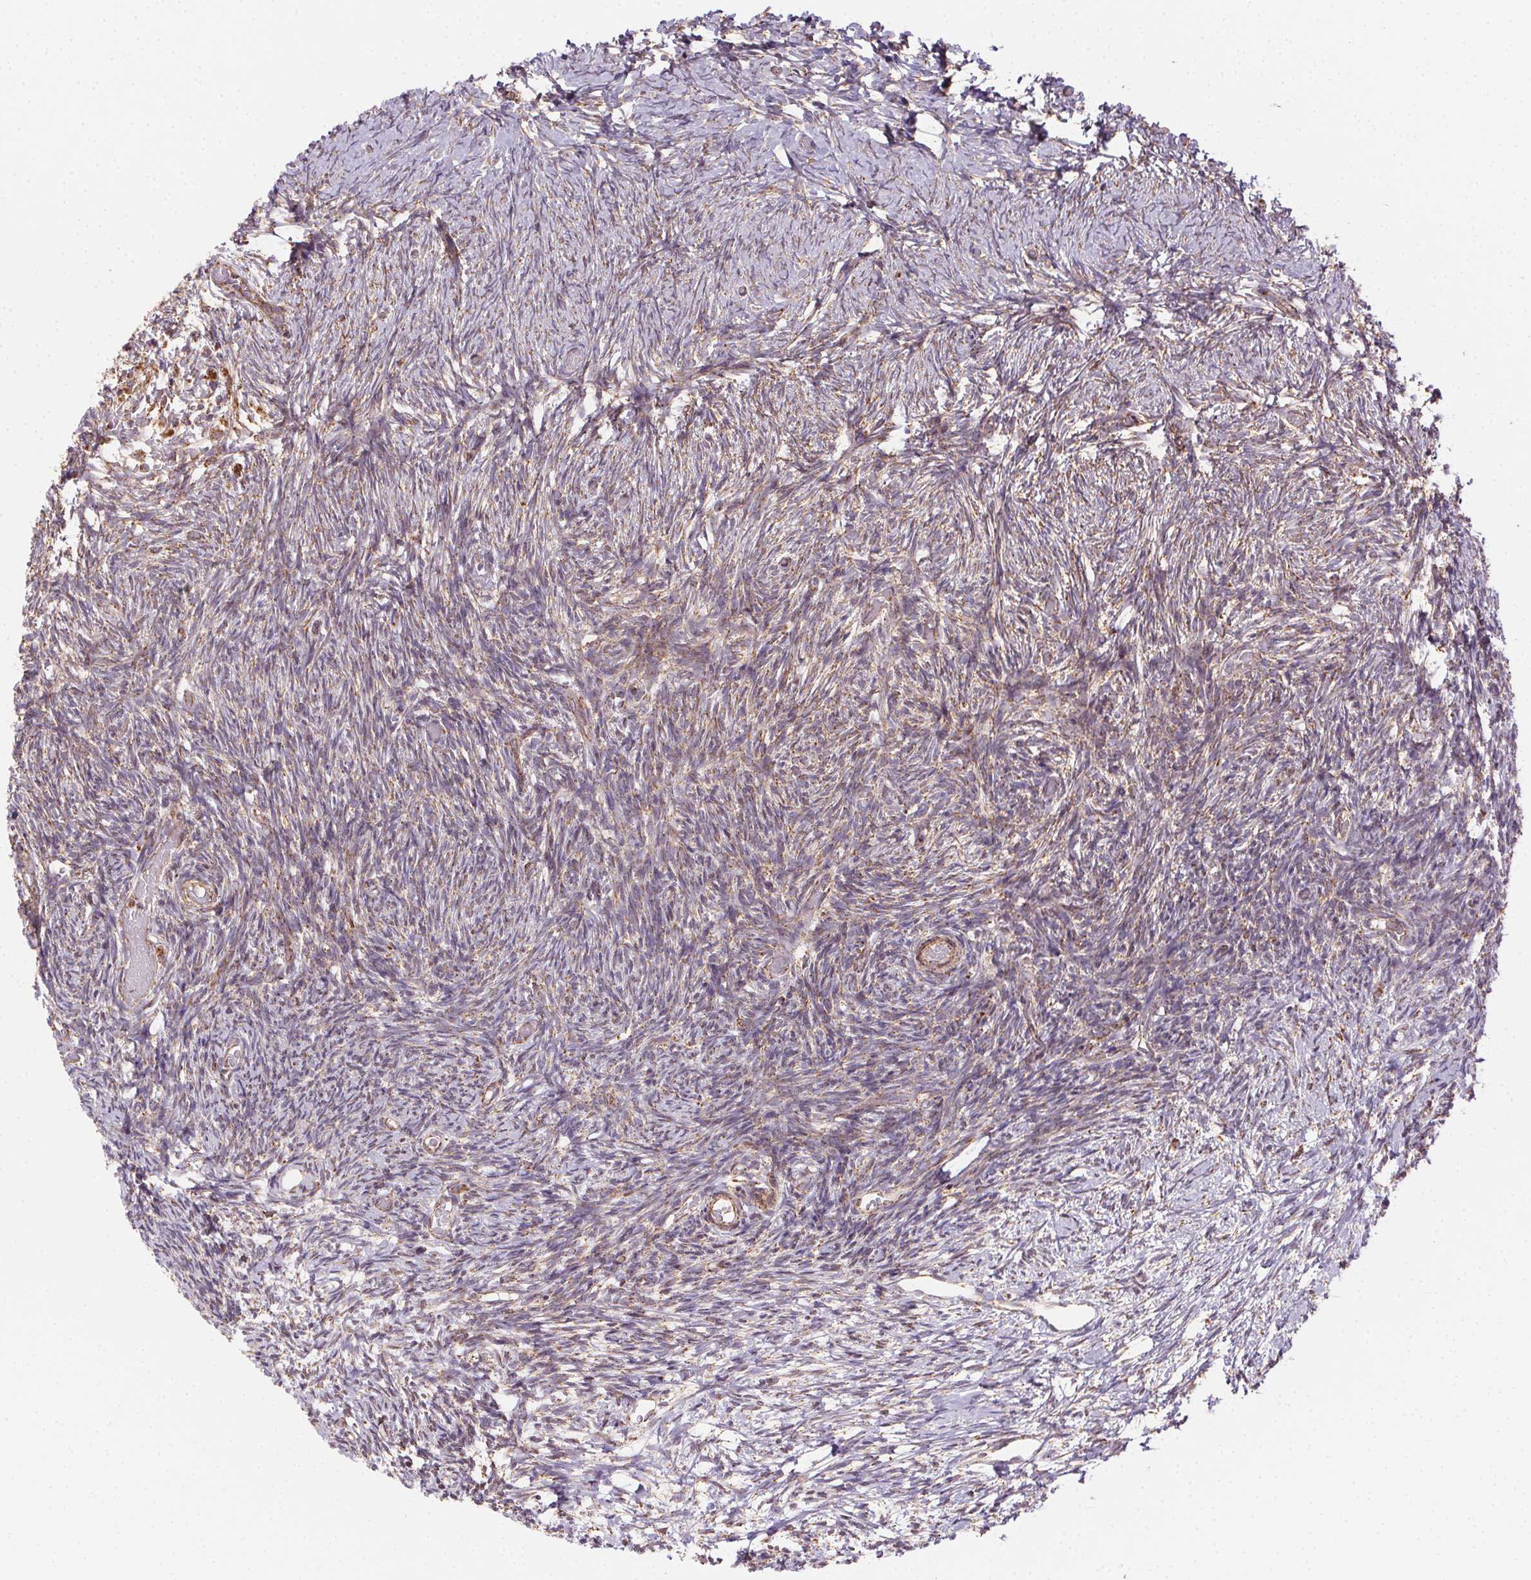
{"staining": {"intensity": "strong", "quantity": ">75%", "location": "cytoplasmic/membranous"}, "tissue": "ovary", "cell_type": "Follicle cells", "image_type": "normal", "snomed": [{"axis": "morphology", "description": "Normal tissue, NOS"}, {"axis": "topography", "description": "Ovary"}], "caption": "The histopathology image demonstrates staining of benign ovary, revealing strong cytoplasmic/membranous protein expression (brown color) within follicle cells. Immunohistochemistry stains the protein of interest in brown and the nuclei are stained blue.", "gene": "CLPB", "patient": {"sex": "female", "age": 39}}